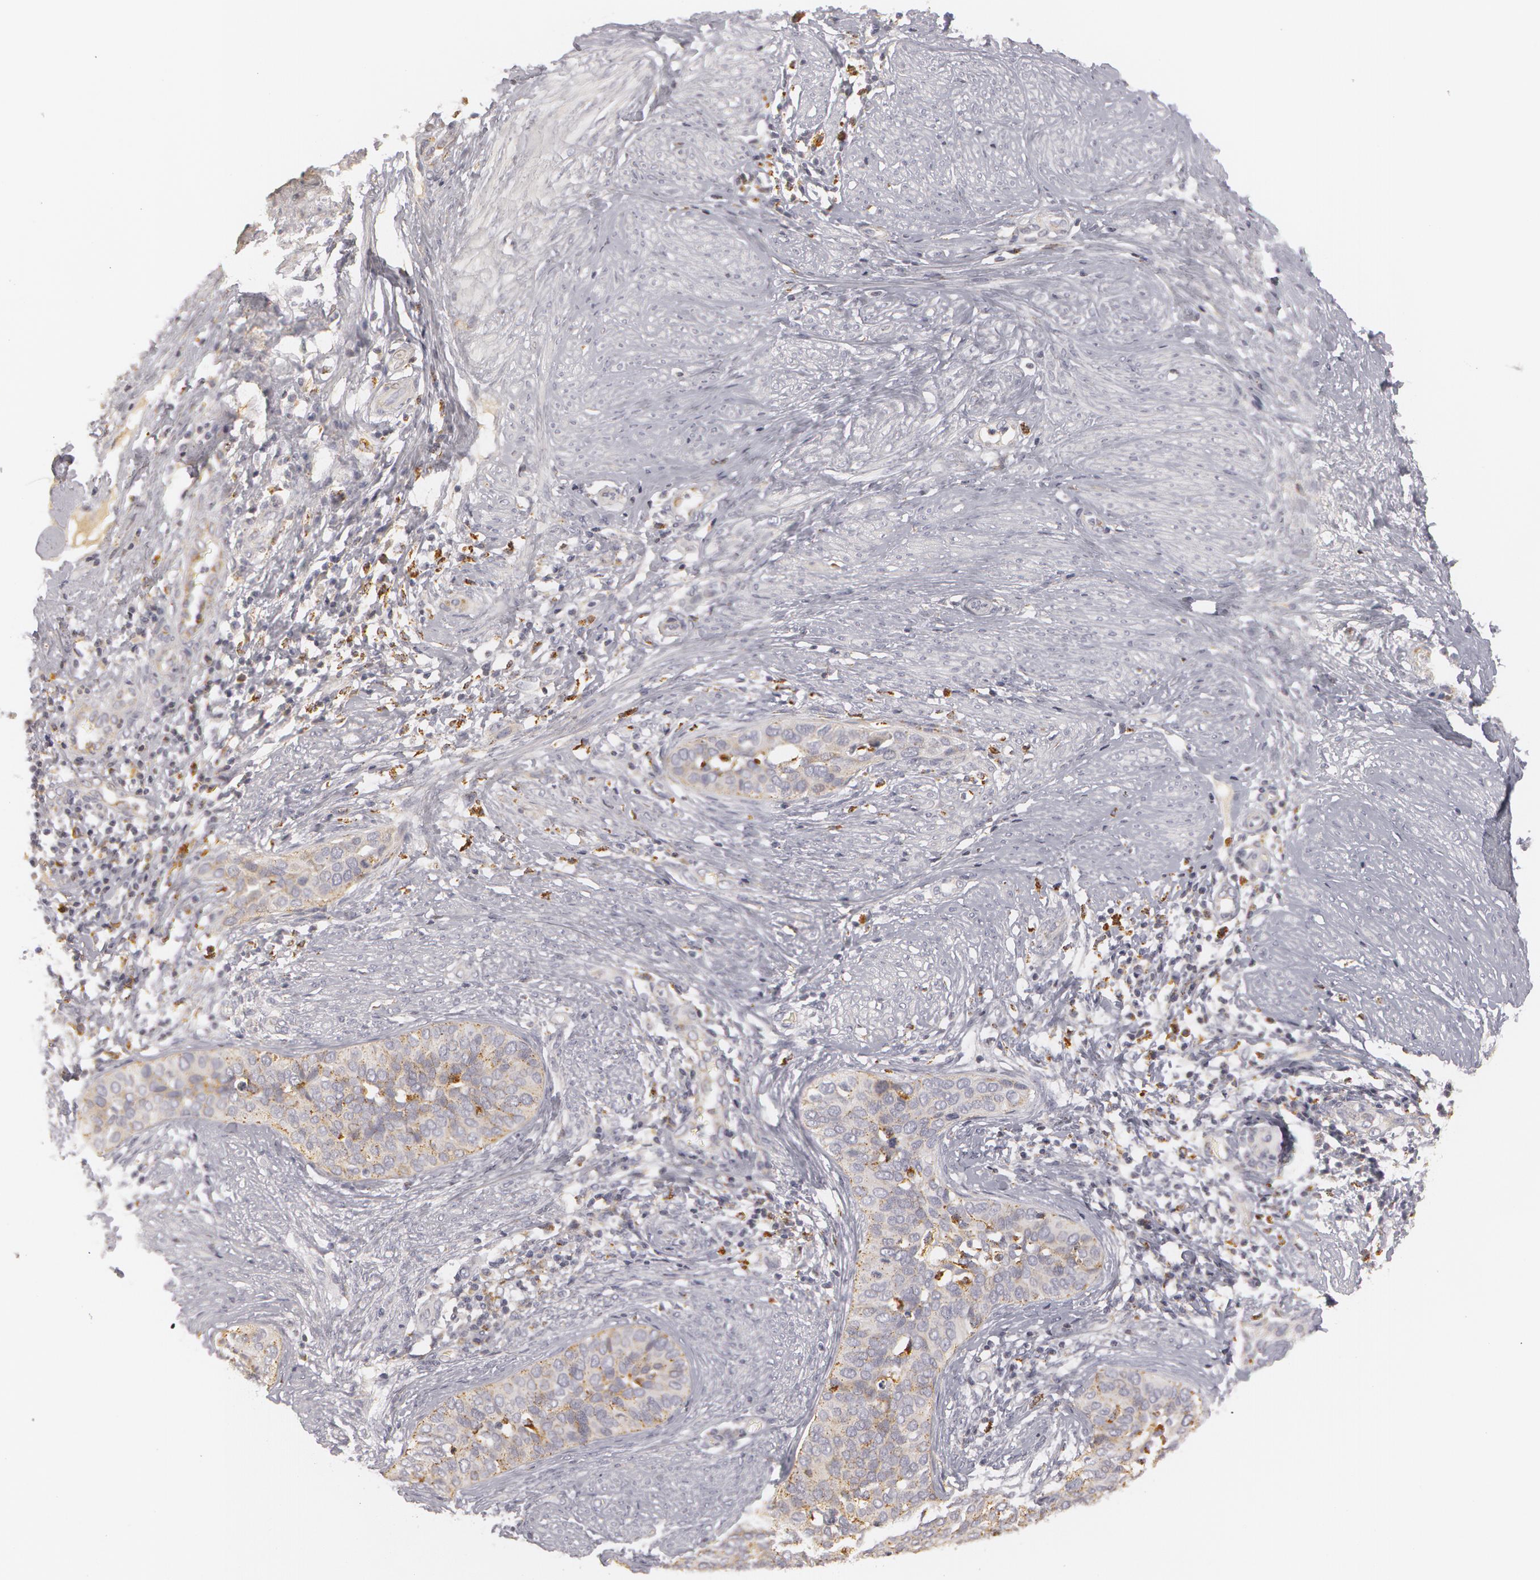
{"staining": {"intensity": "weak", "quantity": ">75%", "location": "cytoplasmic/membranous"}, "tissue": "cervical cancer", "cell_type": "Tumor cells", "image_type": "cancer", "snomed": [{"axis": "morphology", "description": "Squamous cell carcinoma, NOS"}, {"axis": "topography", "description": "Cervix"}], "caption": "Human cervical cancer stained with a brown dye demonstrates weak cytoplasmic/membranous positive positivity in about >75% of tumor cells.", "gene": "C7", "patient": {"sex": "female", "age": 31}}